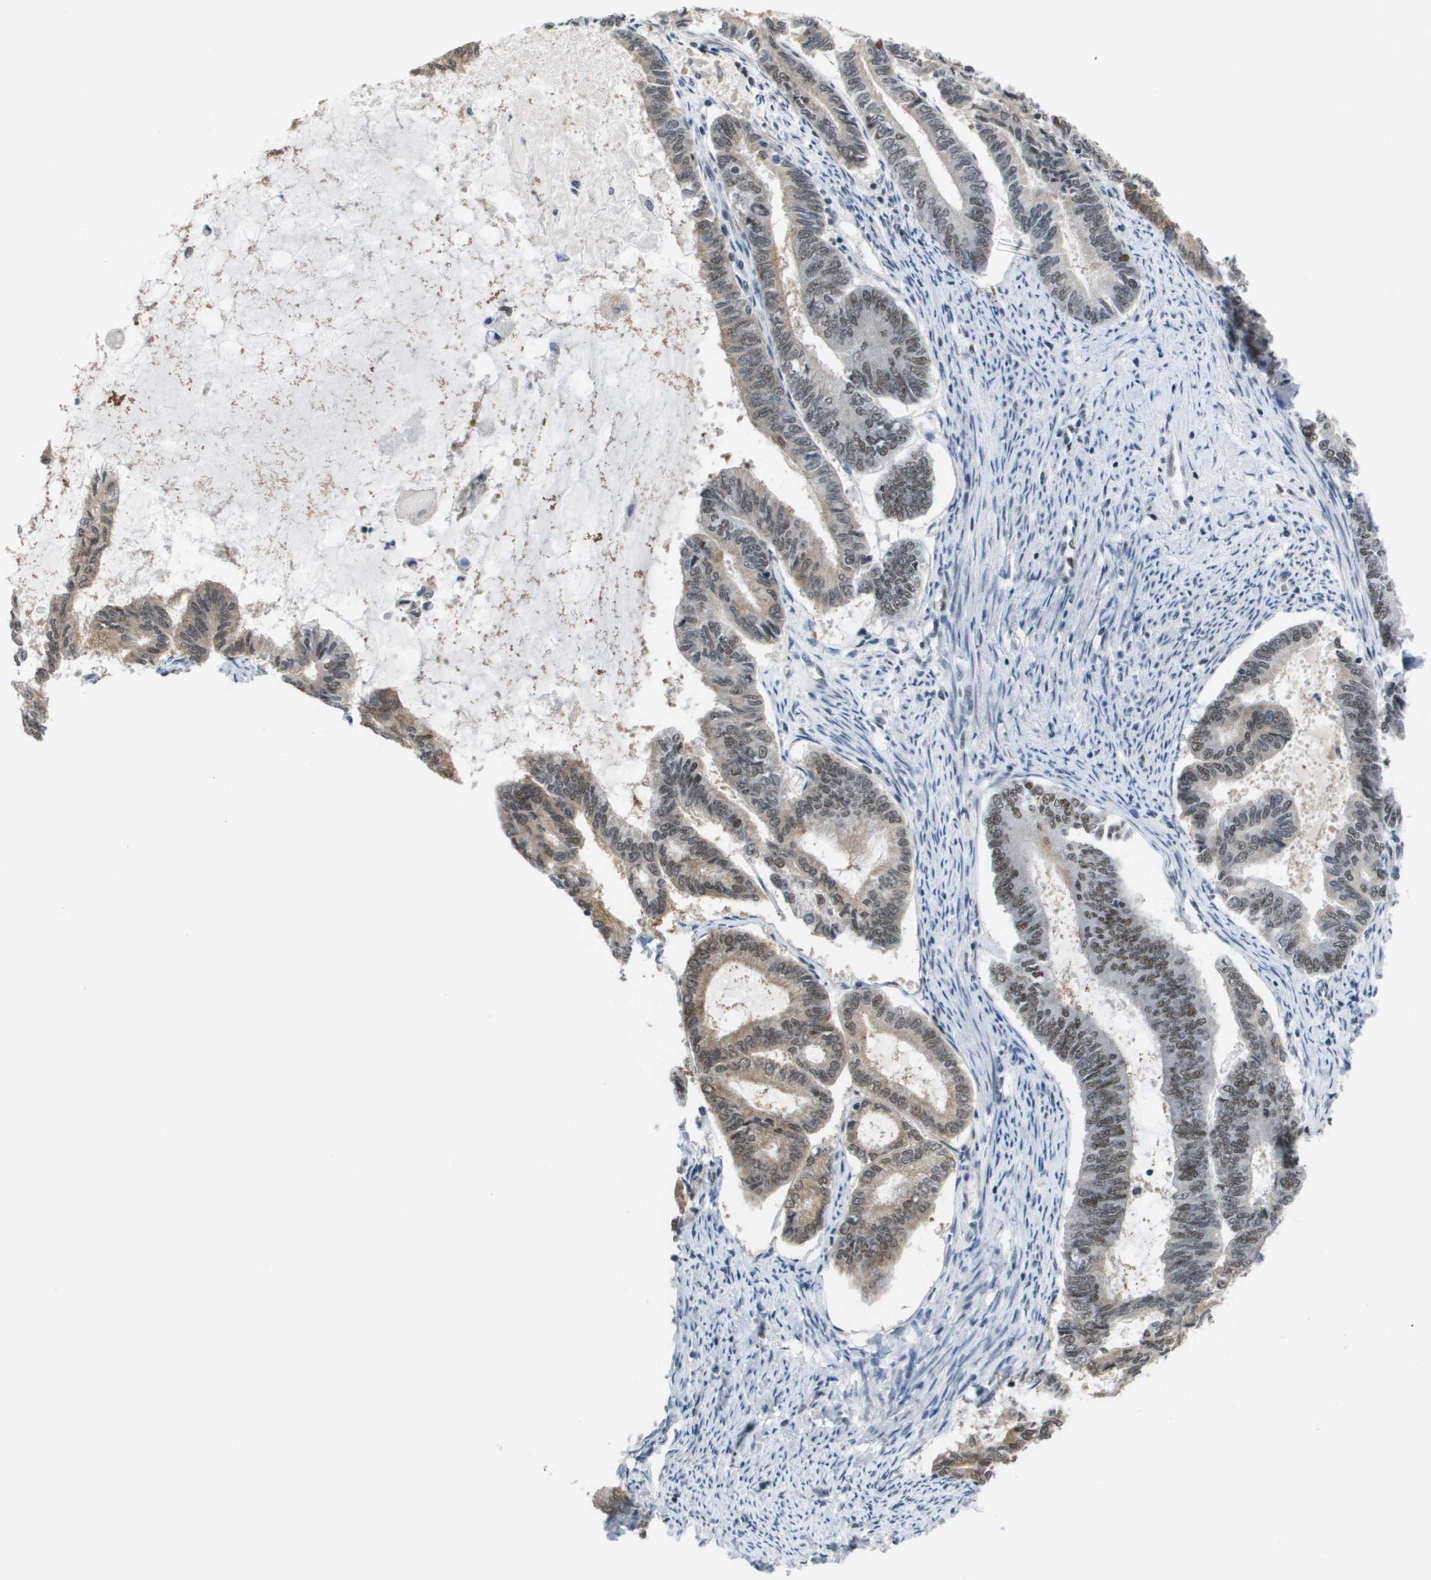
{"staining": {"intensity": "weak", "quantity": "25%-75%", "location": "nuclear"}, "tissue": "endometrial cancer", "cell_type": "Tumor cells", "image_type": "cancer", "snomed": [{"axis": "morphology", "description": "Adenocarcinoma, NOS"}, {"axis": "topography", "description": "Endometrium"}], "caption": "Immunohistochemical staining of endometrial cancer (adenocarcinoma) exhibits weak nuclear protein expression in approximately 25%-75% of tumor cells. Immunohistochemistry (ihc) stains the protein in brown and the nuclei are stained blue.", "gene": "ISY1", "patient": {"sex": "female", "age": 86}}